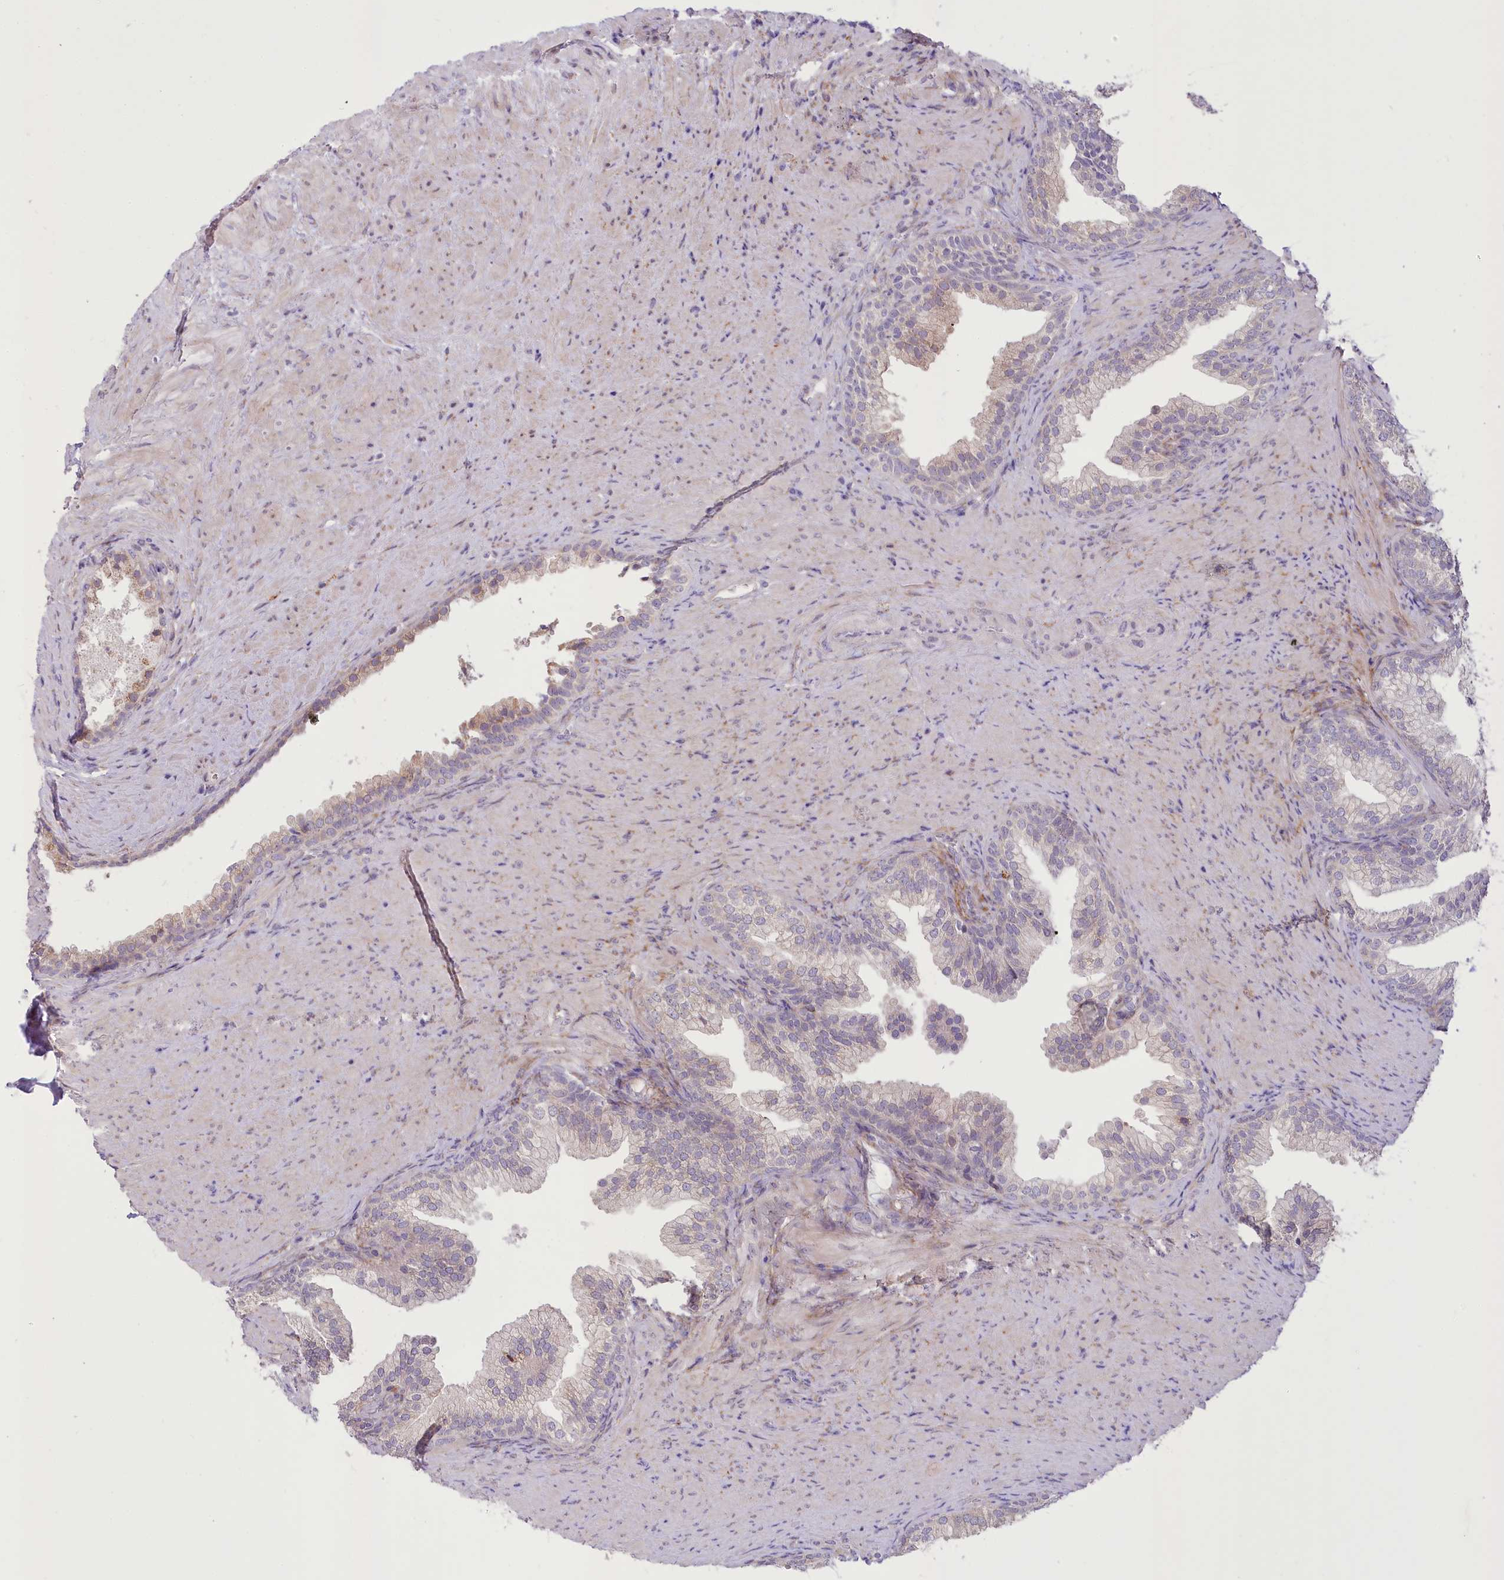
{"staining": {"intensity": "moderate", "quantity": "25%-75%", "location": "cytoplasmic/membranous"}, "tissue": "prostate", "cell_type": "Glandular cells", "image_type": "normal", "snomed": [{"axis": "morphology", "description": "Normal tissue, NOS"}, {"axis": "topography", "description": "Prostate"}], "caption": "Glandular cells demonstrate medium levels of moderate cytoplasmic/membranous positivity in approximately 25%-75% of cells in benign prostate. The protein of interest is stained brown, and the nuclei are stained in blue (DAB (3,3'-diaminobenzidine) IHC with brightfield microscopy, high magnification).", "gene": "NCKAP5", "patient": {"sex": "male", "age": 76}}